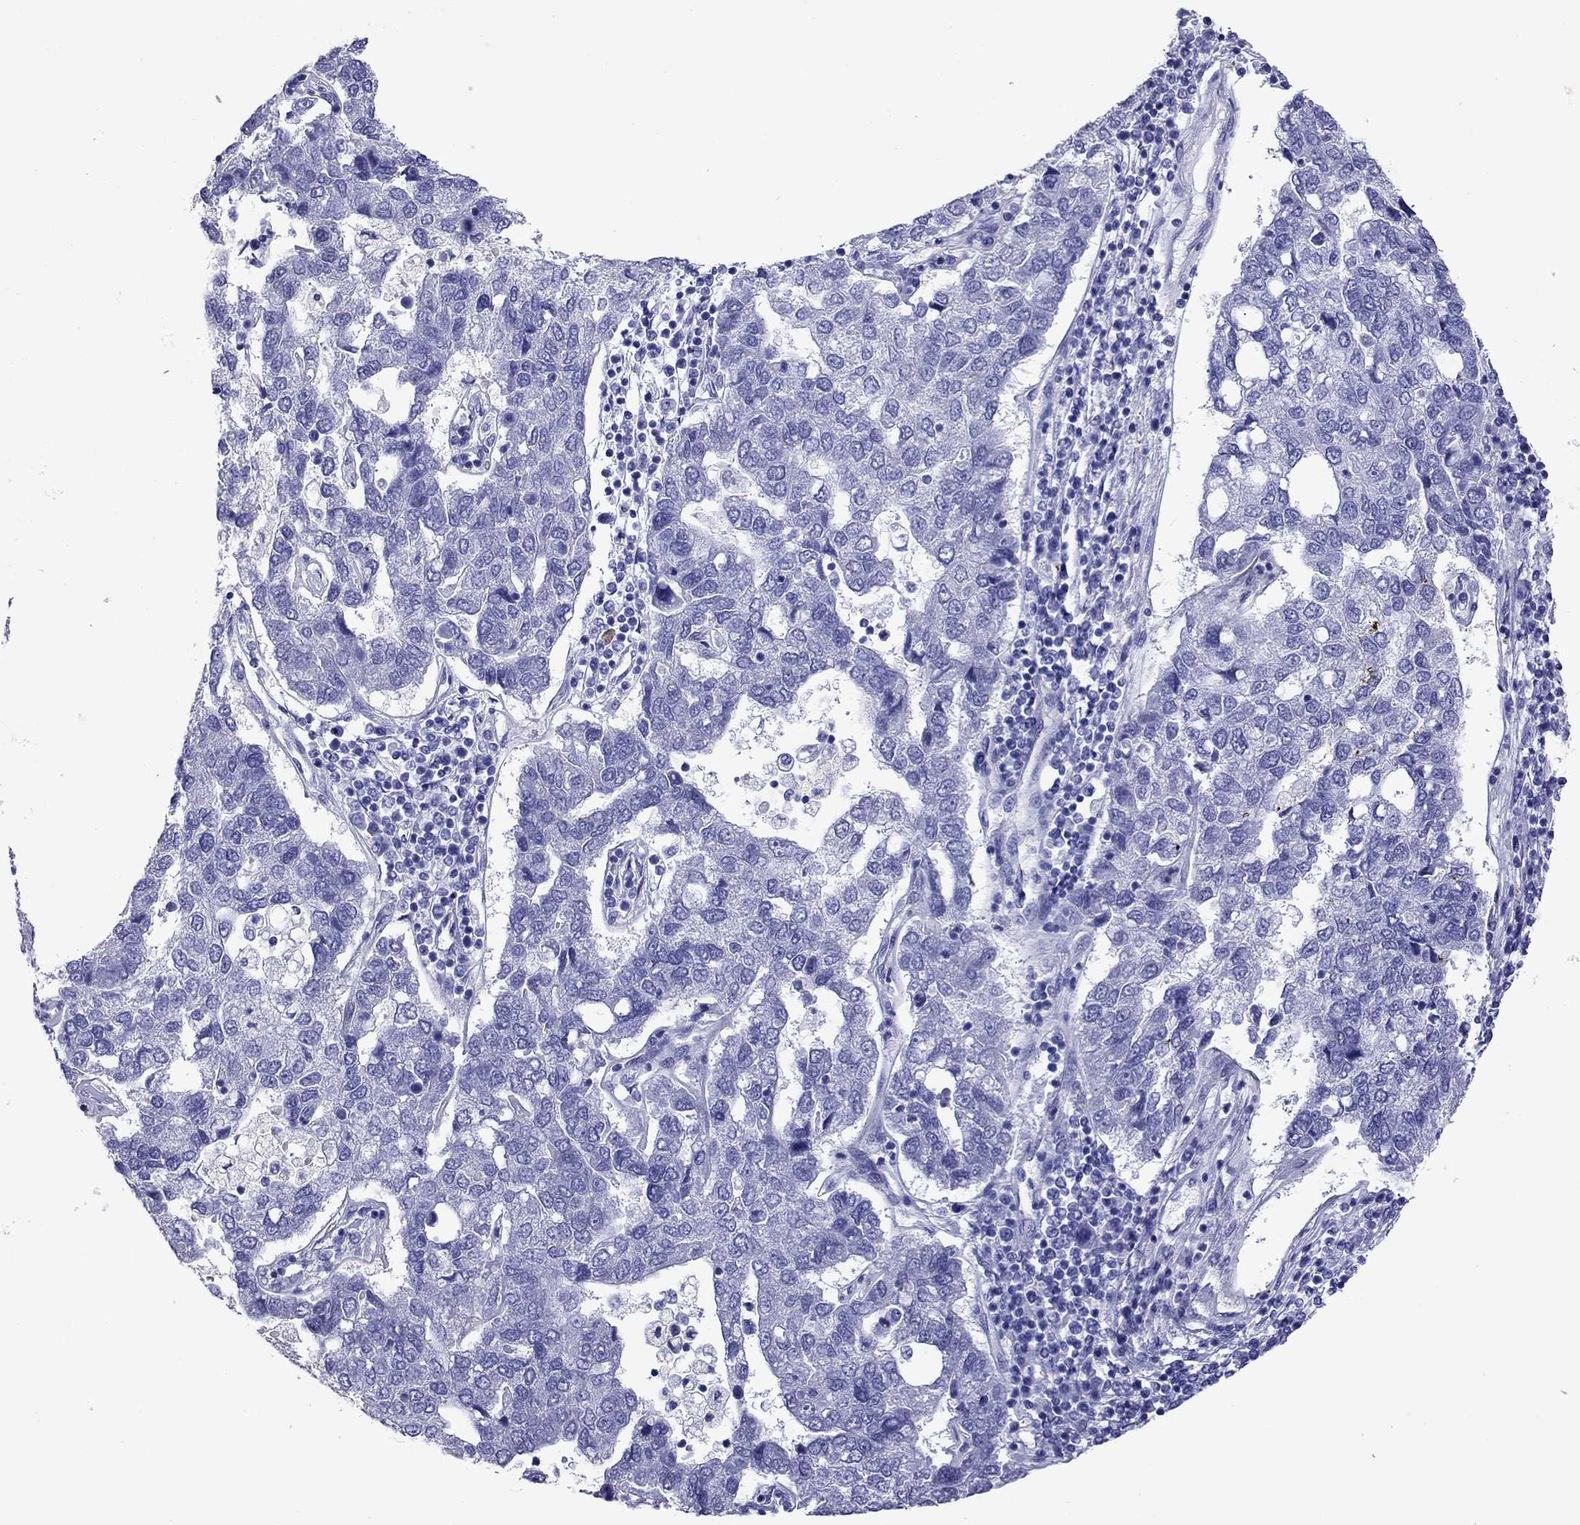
{"staining": {"intensity": "negative", "quantity": "none", "location": "none"}, "tissue": "pancreatic cancer", "cell_type": "Tumor cells", "image_type": "cancer", "snomed": [{"axis": "morphology", "description": "Adenocarcinoma, NOS"}, {"axis": "topography", "description": "Pancreas"}], "caption": "A micrograph of pancreatic cancer (adenocarcinoma) stained for a protein exhibits no brown staining in tumor cells.", "gene": "KIAA2012", "patient": {"sex": "female", "age": 61}}